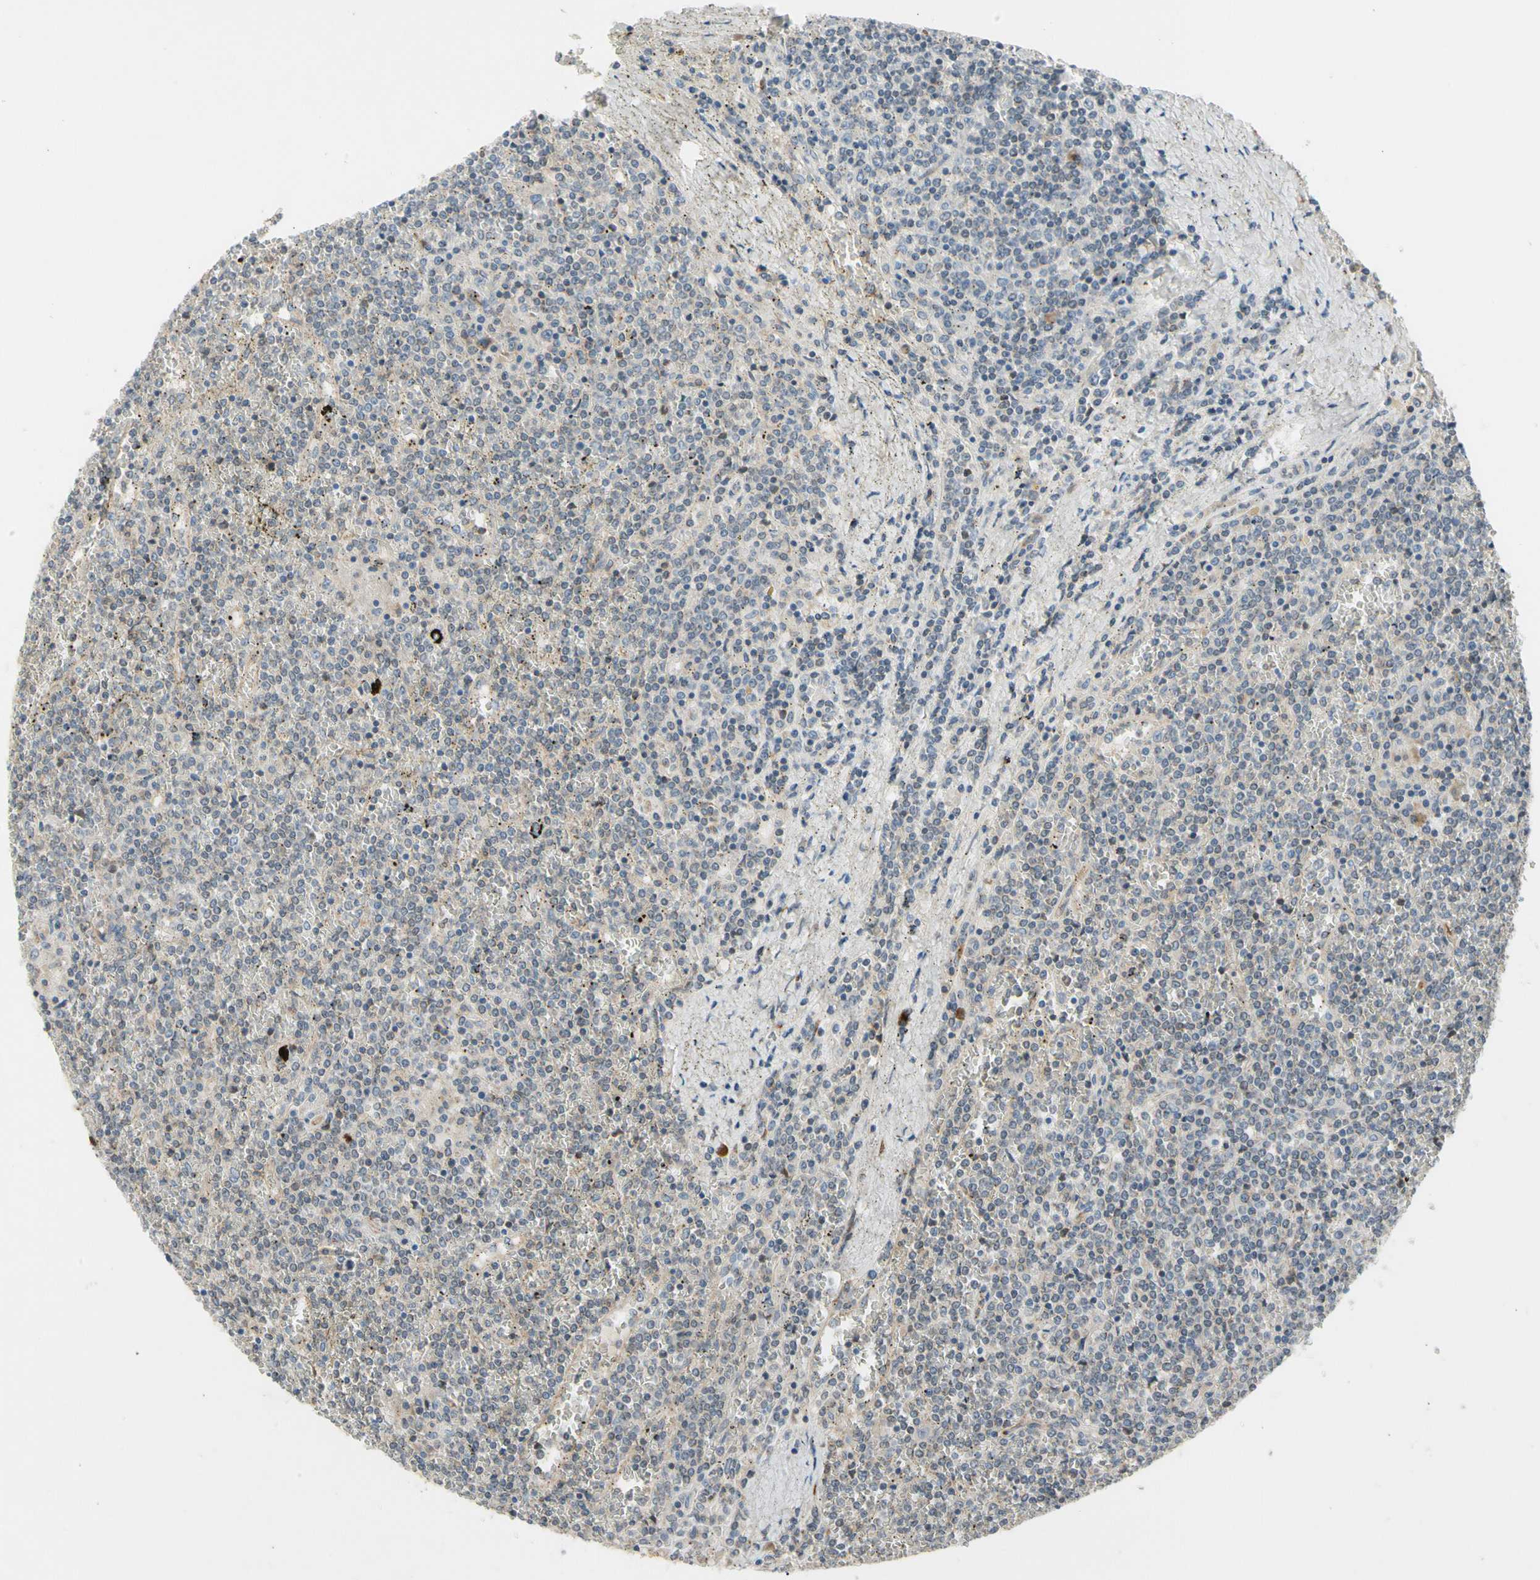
{"staining": {"intensity": "weak", "quantity": "<25%", "location": "cytoplasmic/membranous"}, "tissue": "lymphoma", "cell_type": "Tumor cells", "image_type": "cancer", "snomed": [{"axis": "morphology", "description": "Malignant lymphoma, non-Hodgkin's type, Low grade"}, {"axis": "topography", "description": "Spleen"}], "caption": "This is an immunohistochemistry (IHC) photomicrograph of human lymphoma. There is no expression in tumor cells.", "gene": "GALNT5", "patient": {"sex": "female", "age": 19}}